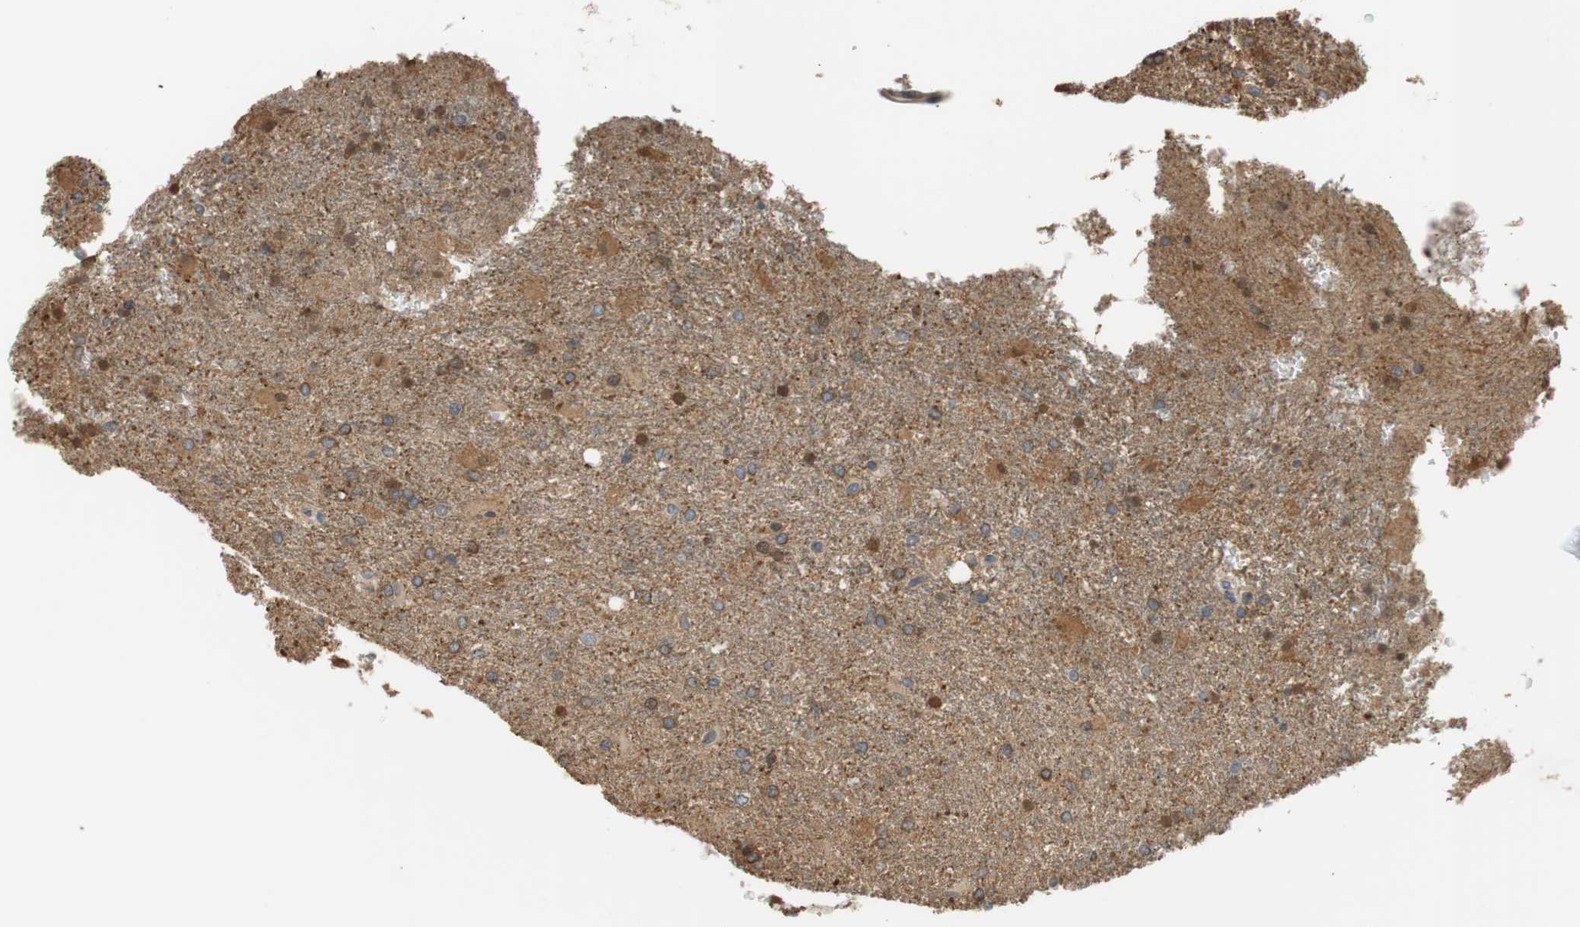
{"staining": {"intensity": "negative", "quantity": "none", "location": "none"}, "tissue": "glioma", "cell_type": "Tumor cells", "image_type": "cancer", "snomed": [{"axis": "morphology", "description": "Glioma, malignant, High grade"}, {"axis": "topography", "description": "Brain"}], "caption": "Immunohistochemistry (IHC) histopathology image of neoplastic tissue: high-grade glioma (malignant) stained with DAB (3,3'-diaminobenzidine) demonstrates no significant protein staining in tumor cells.", "gene": "C4A", "patient": {"sex": "male", "age": 71}}